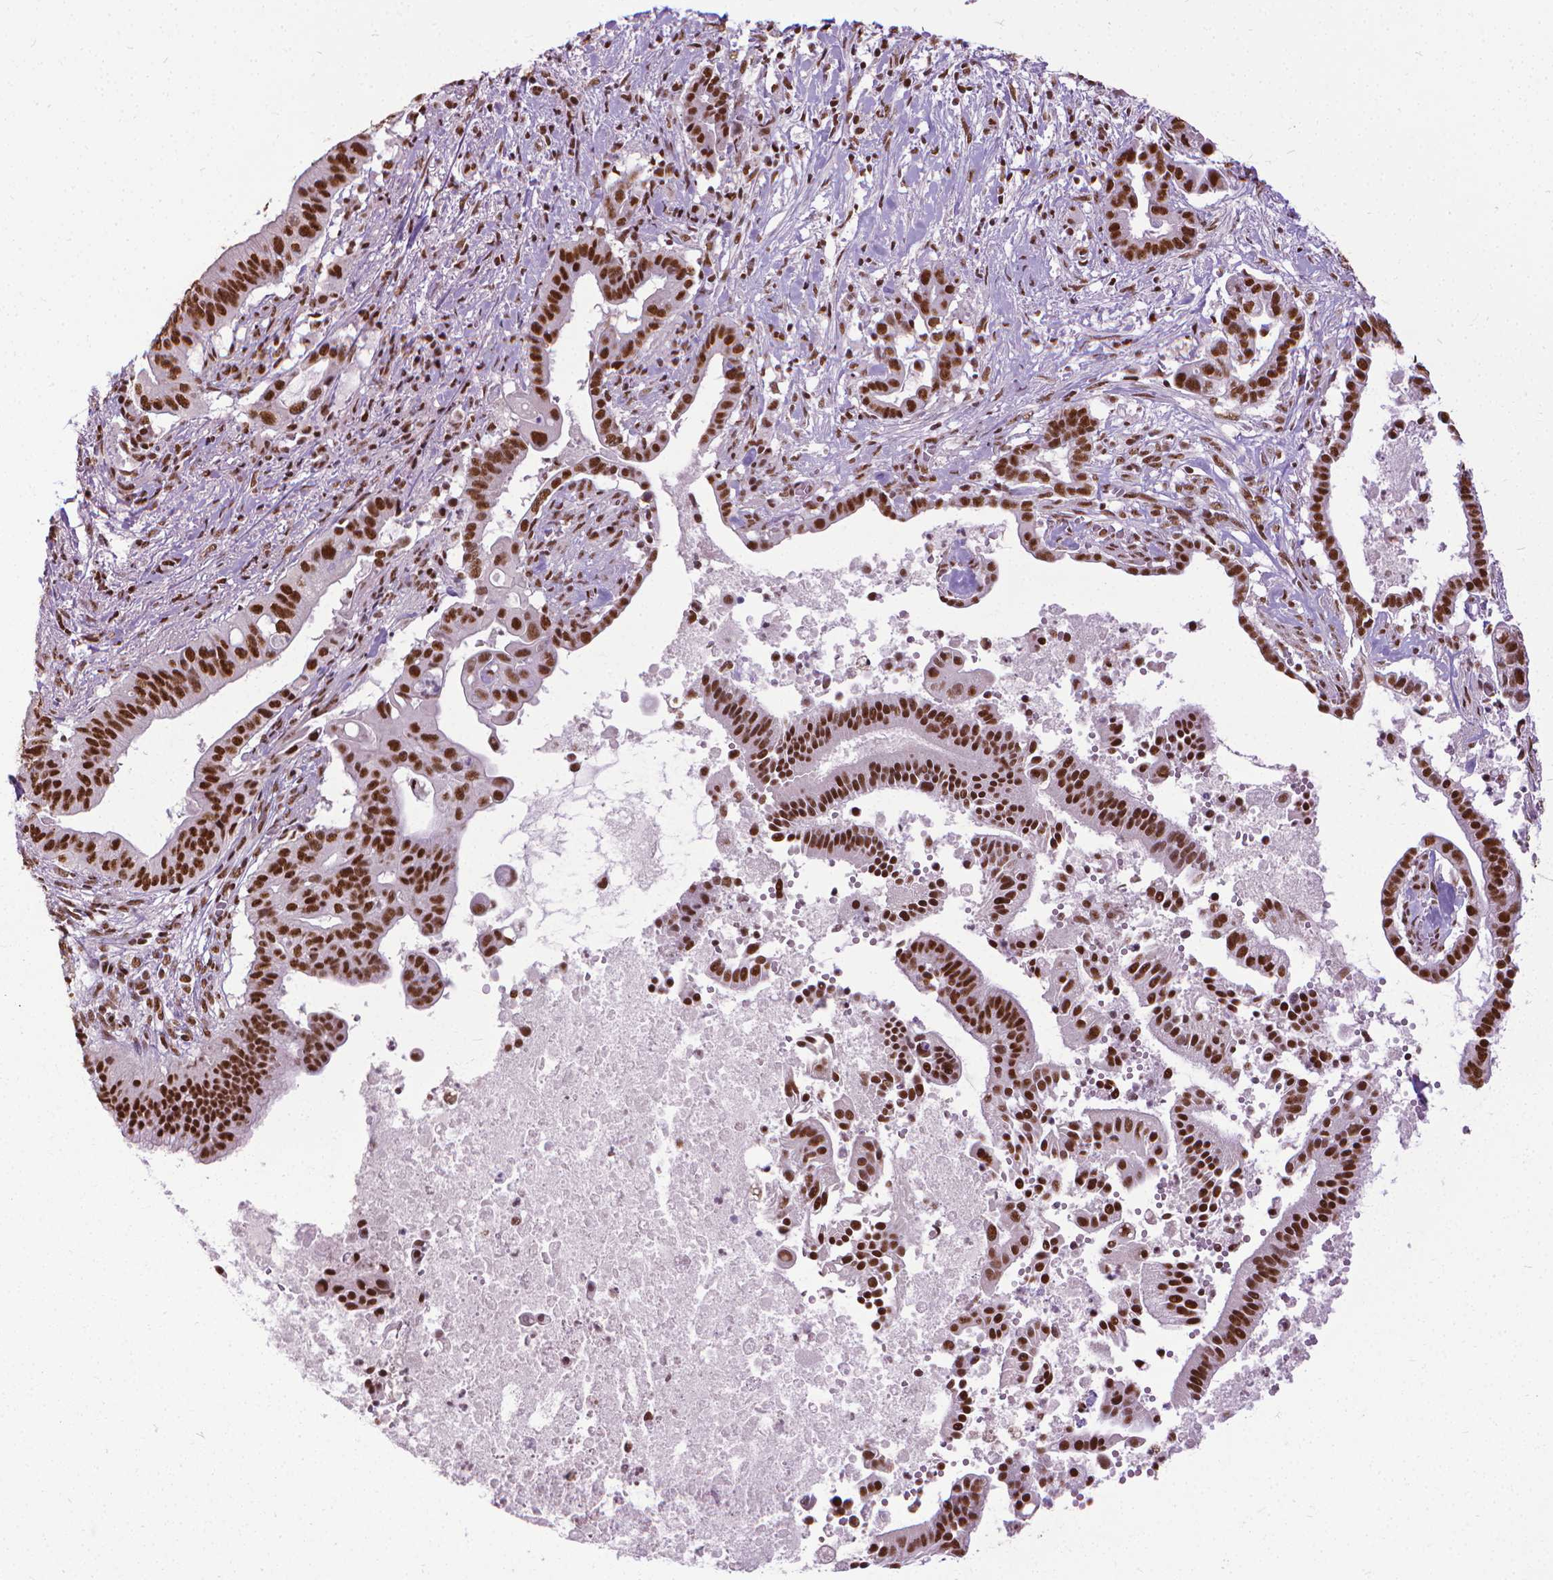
{"staining": {"intensity": "strong", "quantity": ">75%", "location": "nuclear"}, "tissue": "pancreatic cancer", "cell_type": "Tumor cells", "image_type": "cancer", "snomed": [{"axis": "morphology", "description": "Adenocarcinoma, NOS"}, {"axis": "topography", "description": "Pancreas"}], "caption": "Immunohistochemistry (DAB (3,3'-diaminobenzidine)) staining of pancreatic adenocarcinoma displays strong nuclear protein staining in approximately >75% of tumor cells. (DAB (3,3'-diaminobenzidine) IHC, brown staining for protein, blue staining for nuclei).", "gene": "AKAP8", "patient": {"sex": "male", "age": 61}}